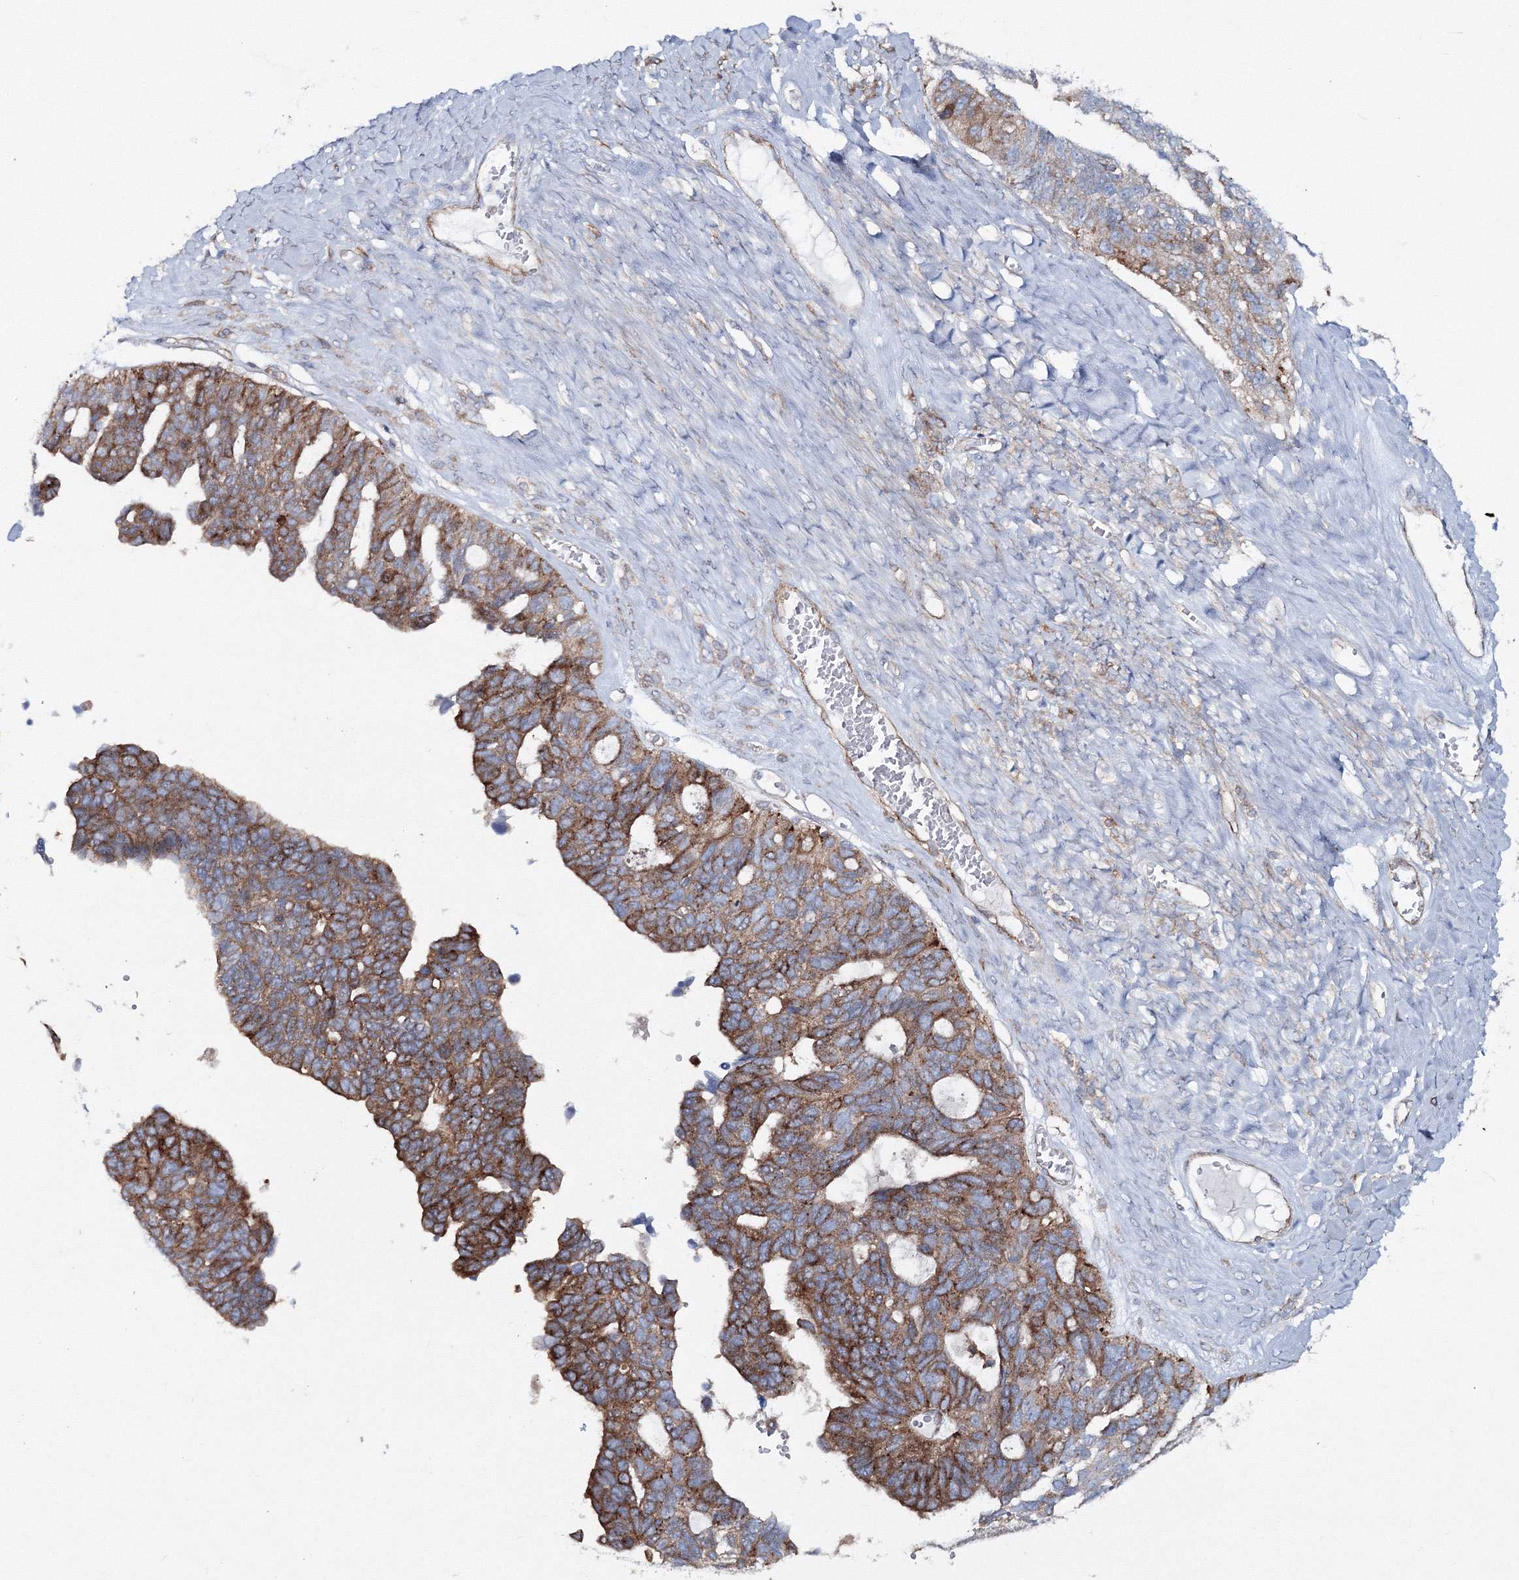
{"staining": {"intensity": "moderate", "quantity": ">75%", "location": "cytoplasmic/membranous"}, "tissue": "ovarian cancer", "cell_type": "Tumor cells", "image_type": "cancer", "snomed": [{"axis": "morphology", "description": "Cystadenocarcinoma, serous, NOS"}, {"axis": "topography", "description": "Ovary"}], "caption": "DAB immunohistochemical staining of ovarian cancer displays moderate cytoplasmic/membranous protein staining in about >75% of tumor cells. The protein is stained brown, and the nuclei are stained in blue (DAB (3,3'-diaminobenzidine) IHC with brightfield microscopy, high magnification).", "gene": "GGA2", "patient": {"sex": "female", "age": 79}}